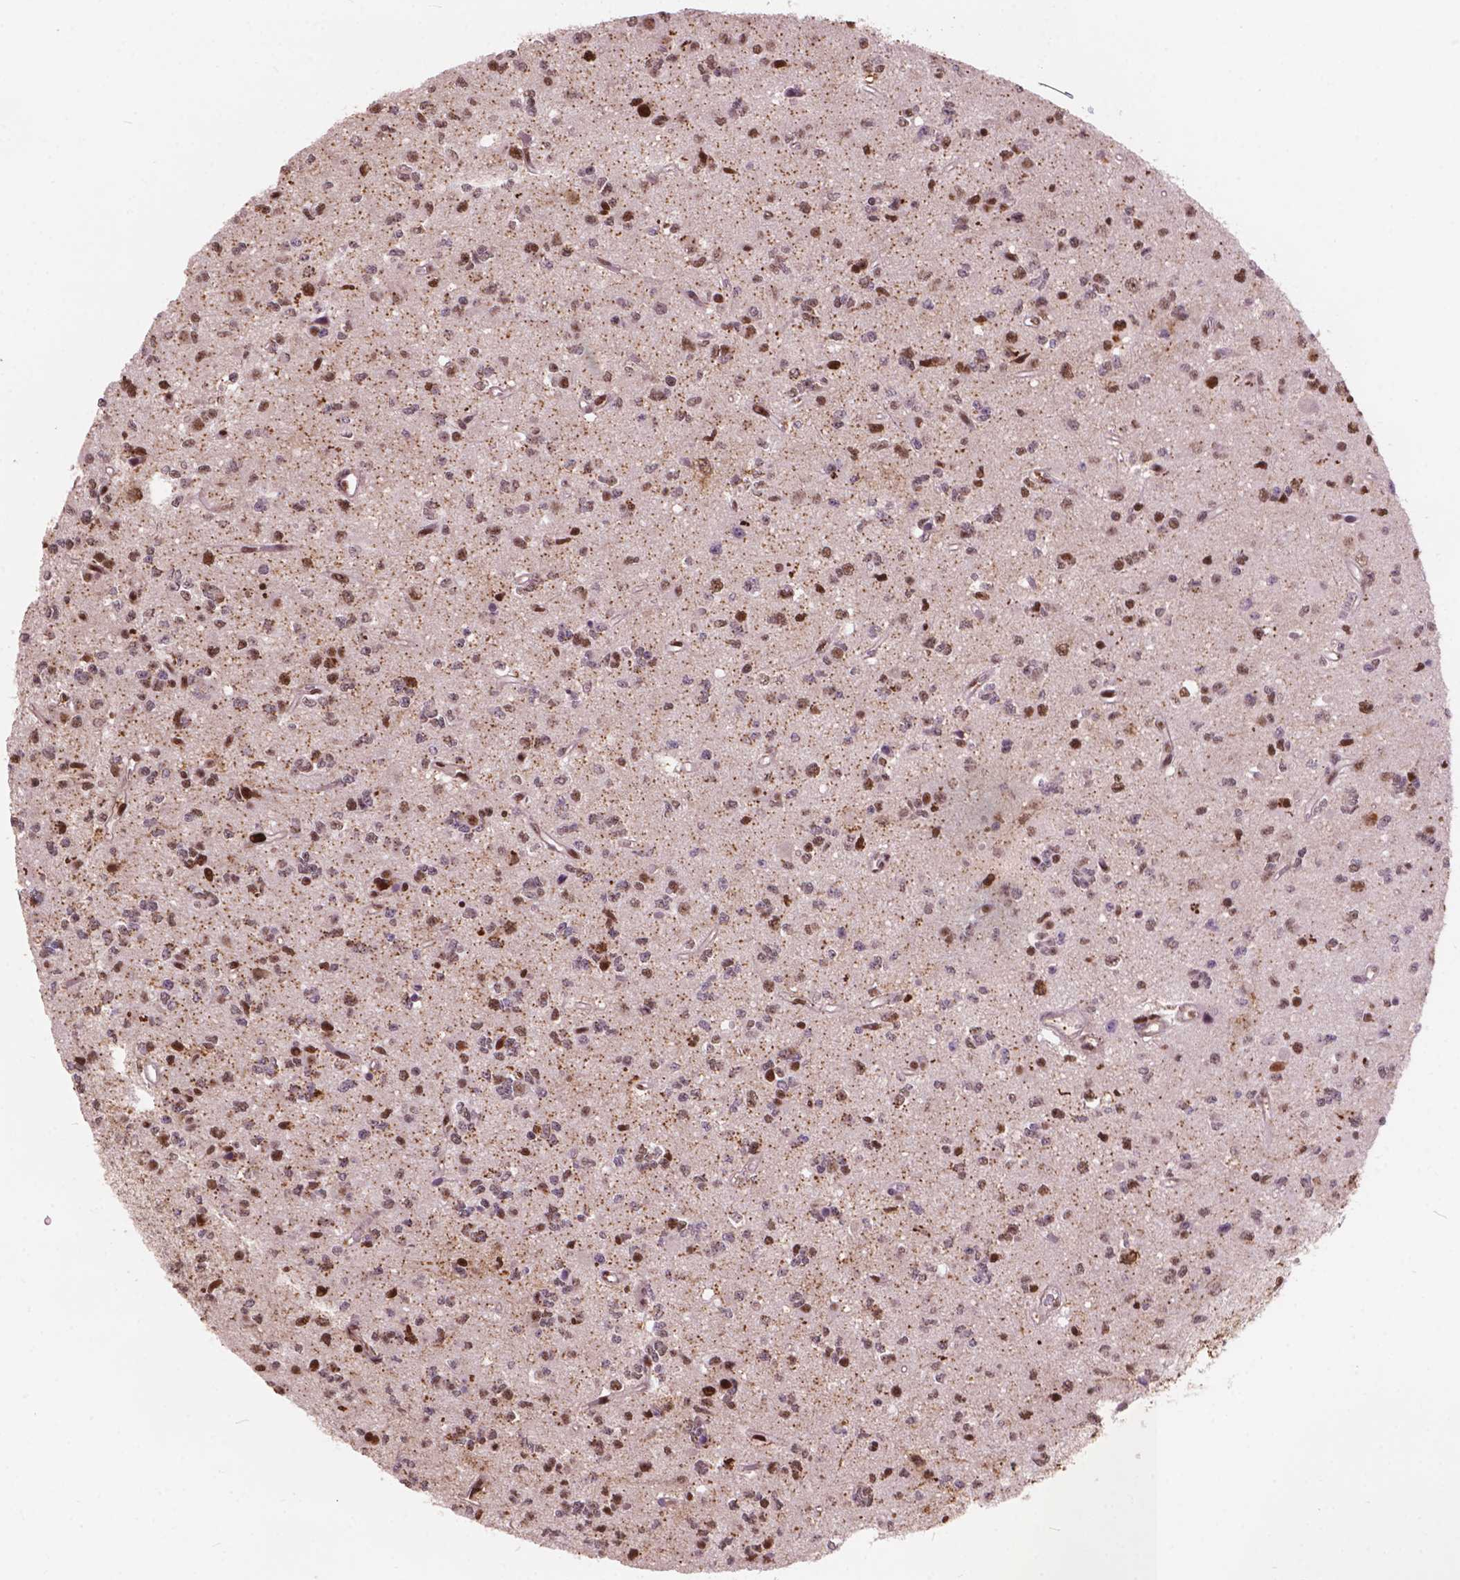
{"staining": {"intensity": "moderate", "quantity": ">75%", "location": "nuclear"}, "tissue": "glioma", "cell_type": "Tumor cells", "image_type": "cancer", "snomed": [{"axis": "morphology", "description": "Glioma, malignant, Low grade"}, {"axis": "topography", "description": "Brain"}], "caption": "DAB immunohistochemical staining of human glioma exhibits moderate nuclear protein positivity in approximately >75% of tumor cells.", "gene": "ANP32B", "patient": {"sex": "female", "age": 45}}